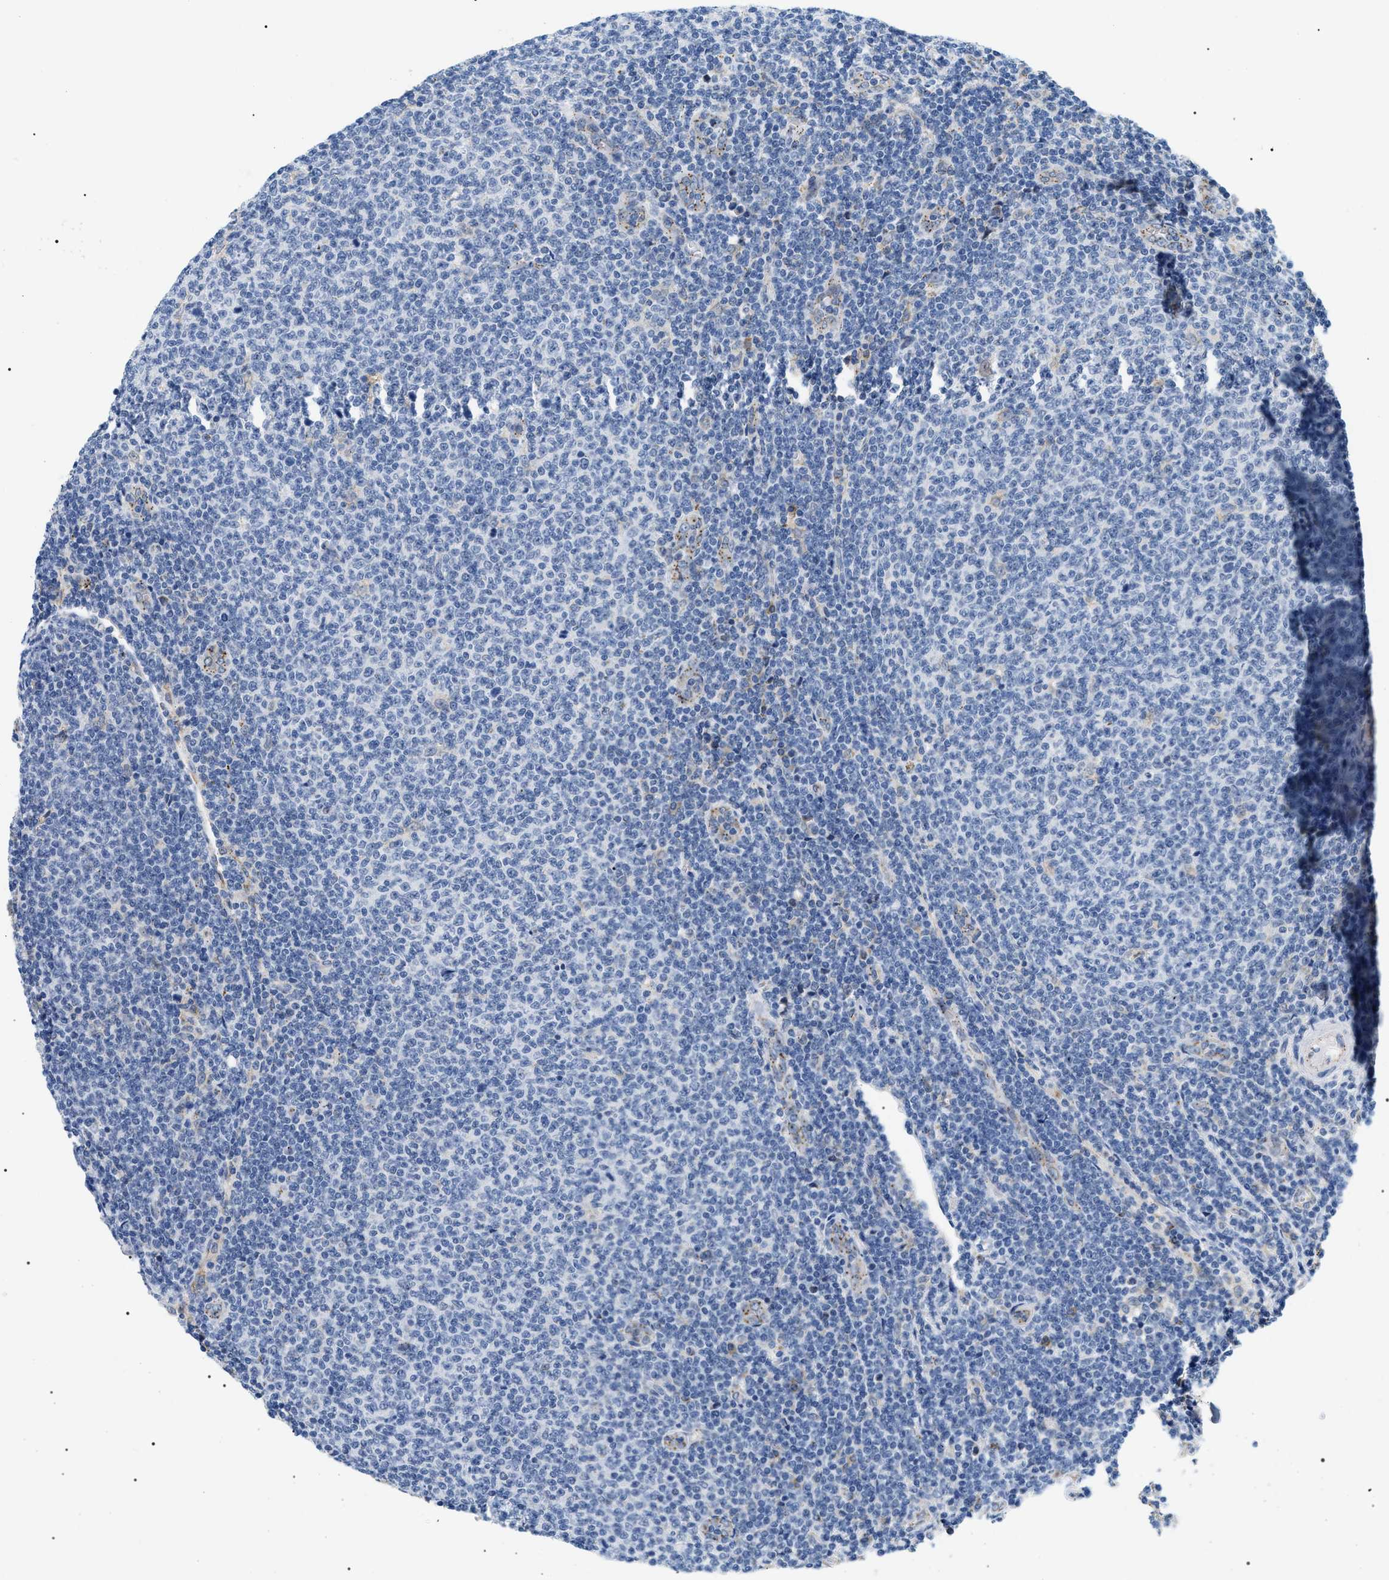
{"staining": {"intensity": "negative", "quantity": "none", "location": "none"}, "tissue": "lymphoma", "cell_type": "Tumor cells", "image_type": "cancer", "snomed": [{"axis": "morphology", "description": "Malignant lymphoma, non-Hodgkin's type, Low grade"}, {"axis": "topography", "description": "Lymph node"}], "caption": "IHC histopathology image of lymphoma stained for a protein (brown), which shows no staining in tumor cells. Nuclei are stained in blue.", "gene": "HSD17B11", "patient": {"sex": "male", "age": 66}}